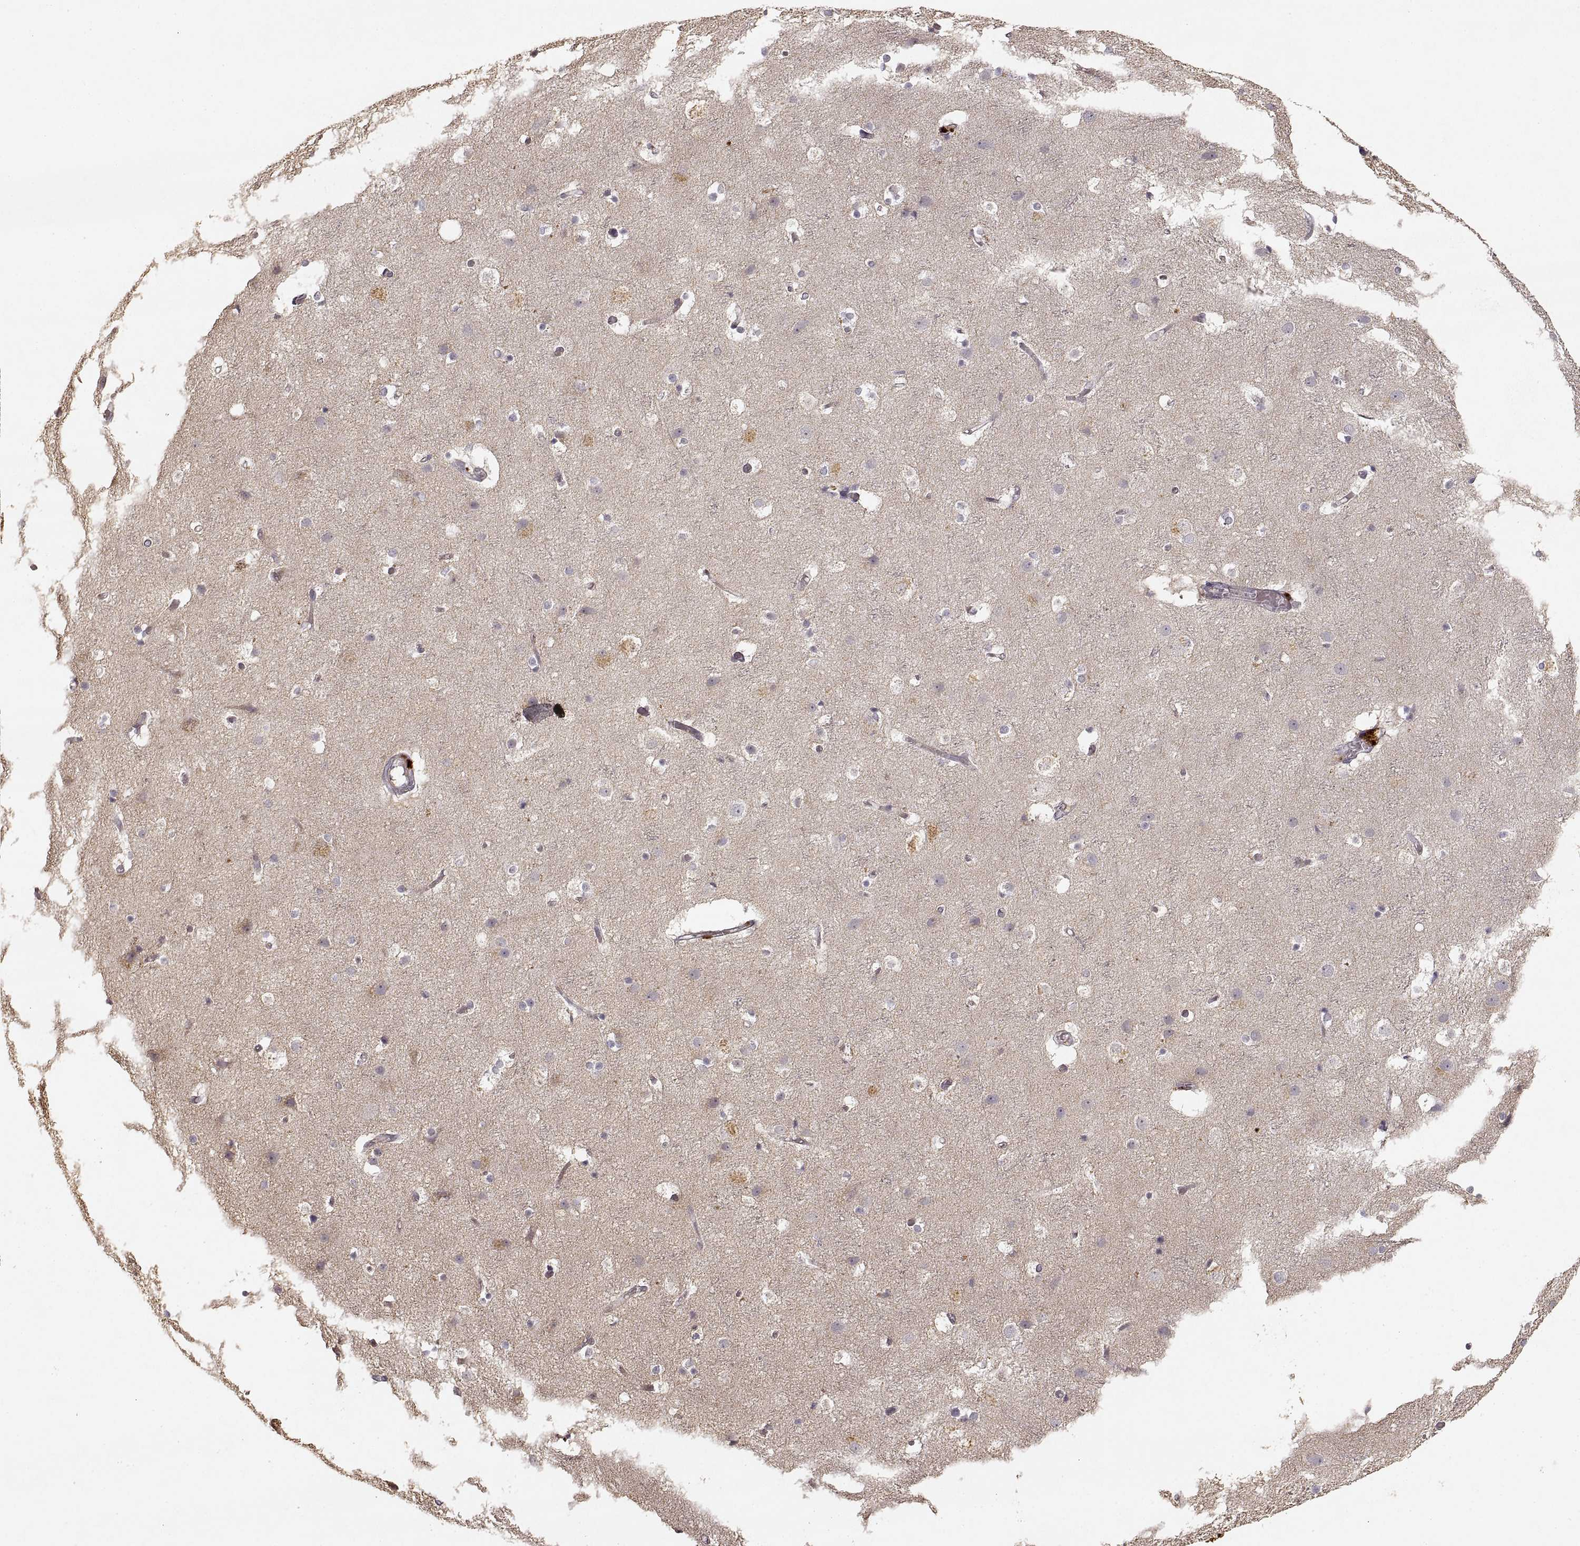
{"staining": {"intensity": "negative", "quantity": "none", "location": "none"}, "tissue": "cerebral cortex", "cell_type": "Endothelial cells", "image_type": "normal", "snomed": [{"axis": "morphology", "description": "Normal tissue, NOS"}, {"axis": "topography", "description": "Cerebral cortex"}], "caption": "High magnification brightfield microscopy of unremarkable cerebral cortex stained with DAB (3,3'-diaminobenzidine) (brown) and counterstained with hematoxylin (blue): endothelial cells show no significant expression. (DAB immunohistochemistry (IHC) visualized using brightfield microscopy, high magnification).", "gene": "LAMC2", "patient": {"sex": "female", "age": 52}}